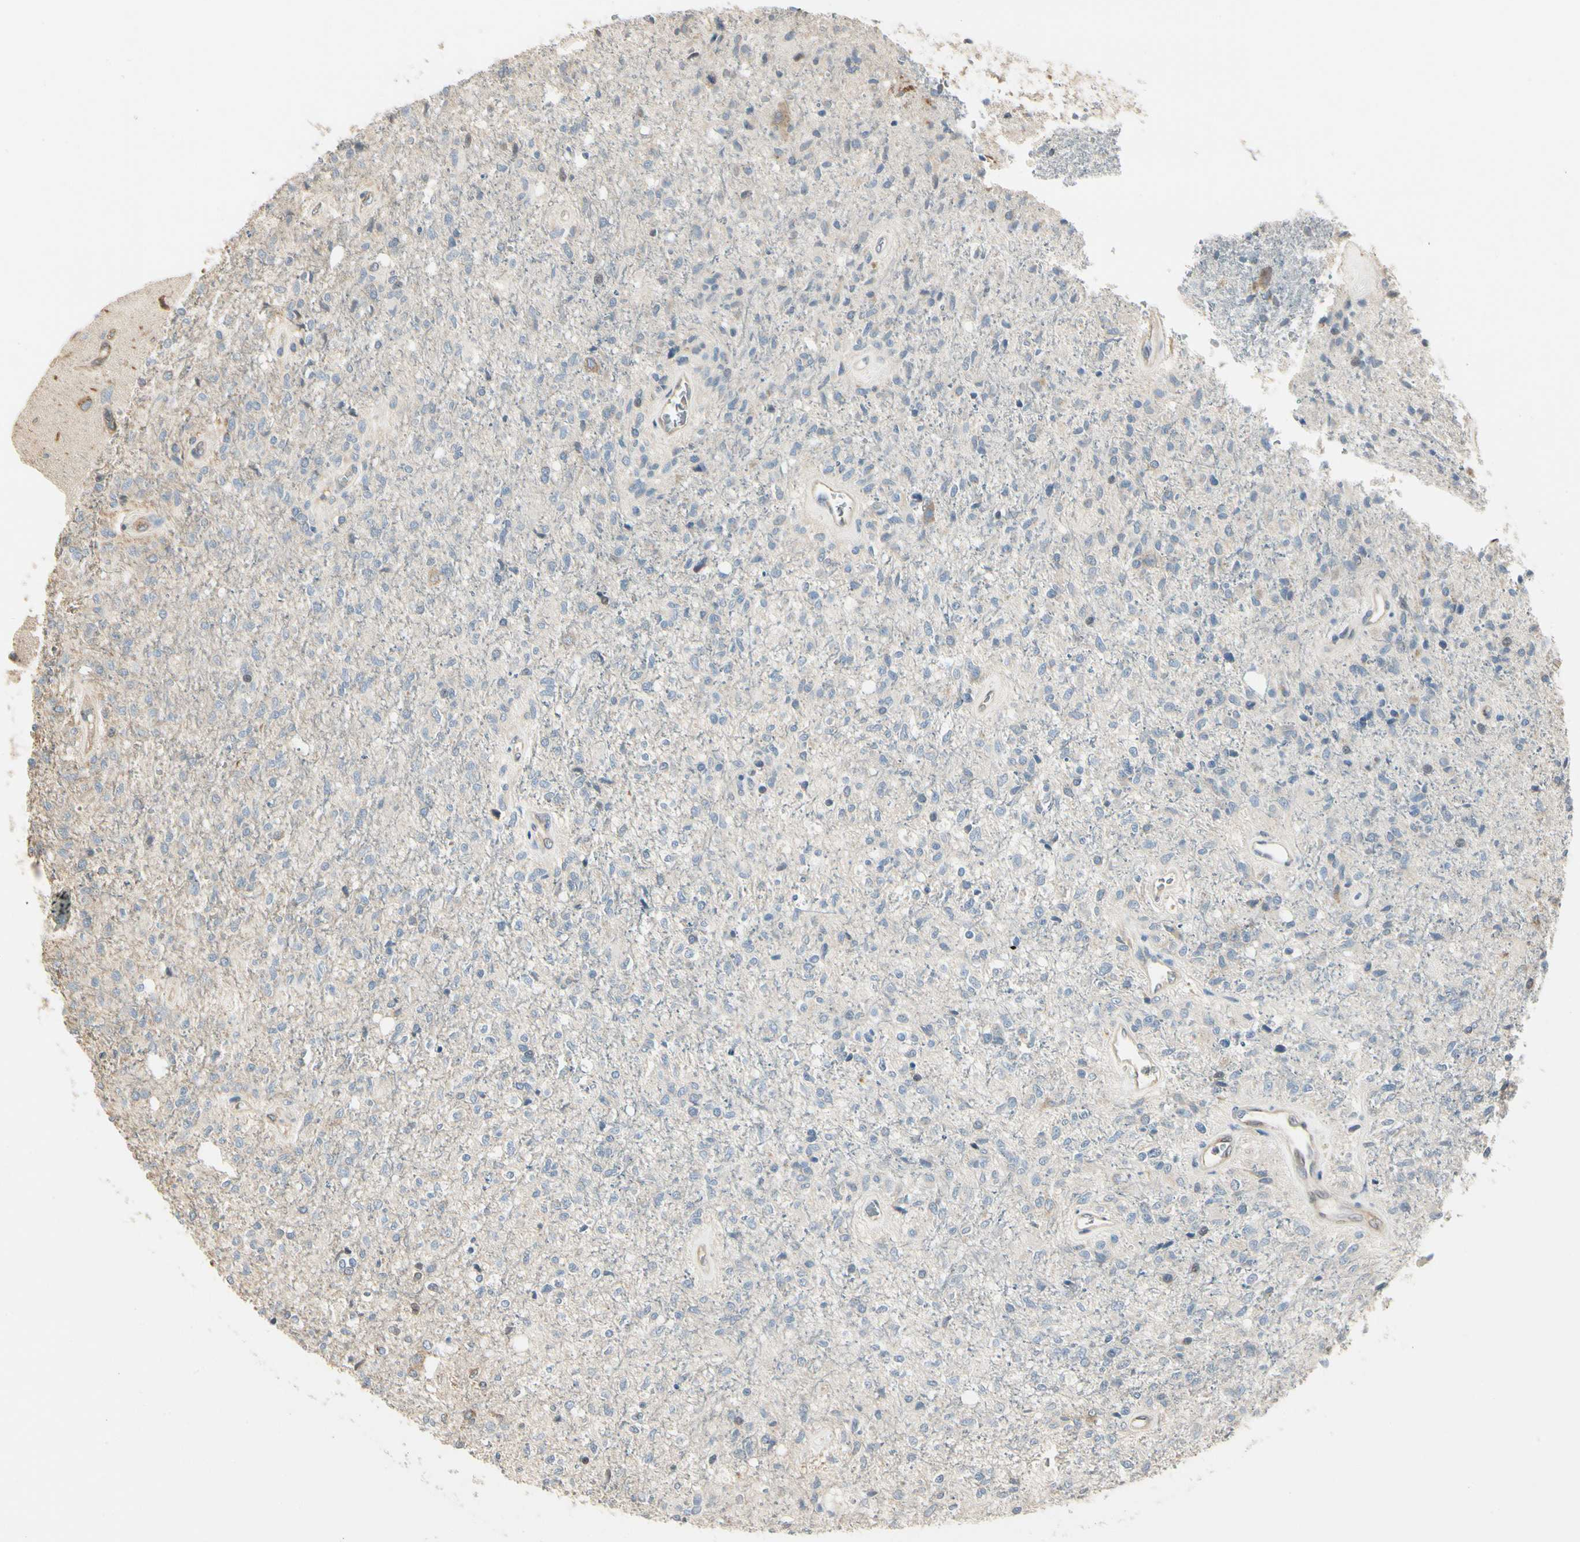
{"staining": {"intensity": "weak", "quantity": "<25%", "location": "cytoplasmic/membranous"}, "tissue": "glioma", "cell_type": "Tumor cells", "image_type": "cancer", "snomed": [{"axis": "morphology", "description": "Normal tissue, NOS"}, {"axis": "morphology", "description": "Glioma, malignant, High grade"}, {"axis": "topography", "description": "Cerebral cortex"}], "caption": "A micrograph of glioma stained for a protein shows no brown staining in tumor cells.", "gene": "NUCB2", "patient": {"sex": "male", "age": 77}}